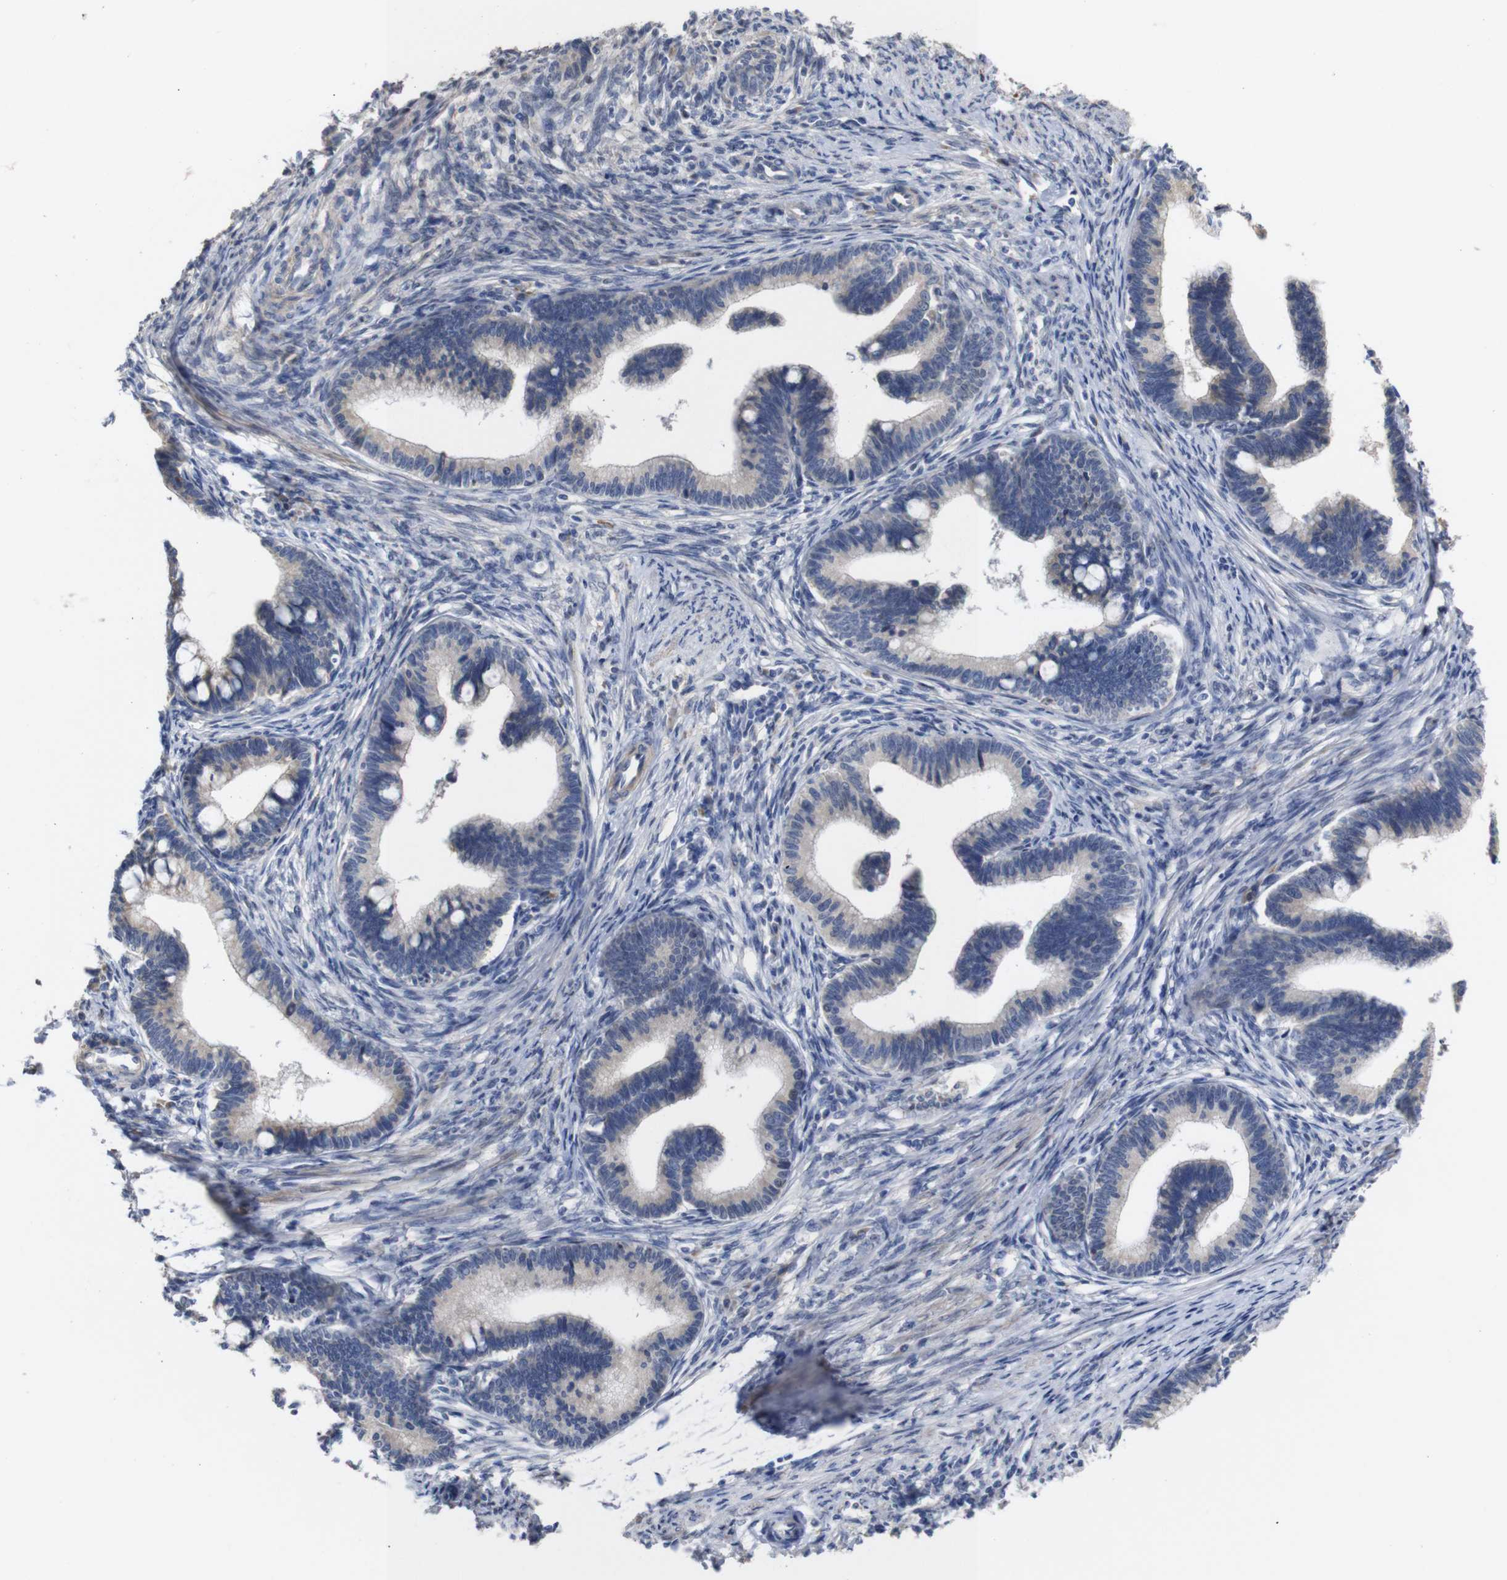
{"staining": {"intensity": "negative", "quantity": "none", "location": "none"}, "tissue": "cervical cancer", "cell_type": "Tumor cells", "image_type": "cancer", "snomed": [{"axis": "morphology", "description": "Adenocarcinoma, NOS"}, {"axis": "topography", "description": "Cervix"}], "caption": "This is an immunohistochemistry histopathology image of human cervical cancer. There is no staining in tumor cells.", "gene": "TCEAL9", "patient": {"sex": "female", "age": 36}}